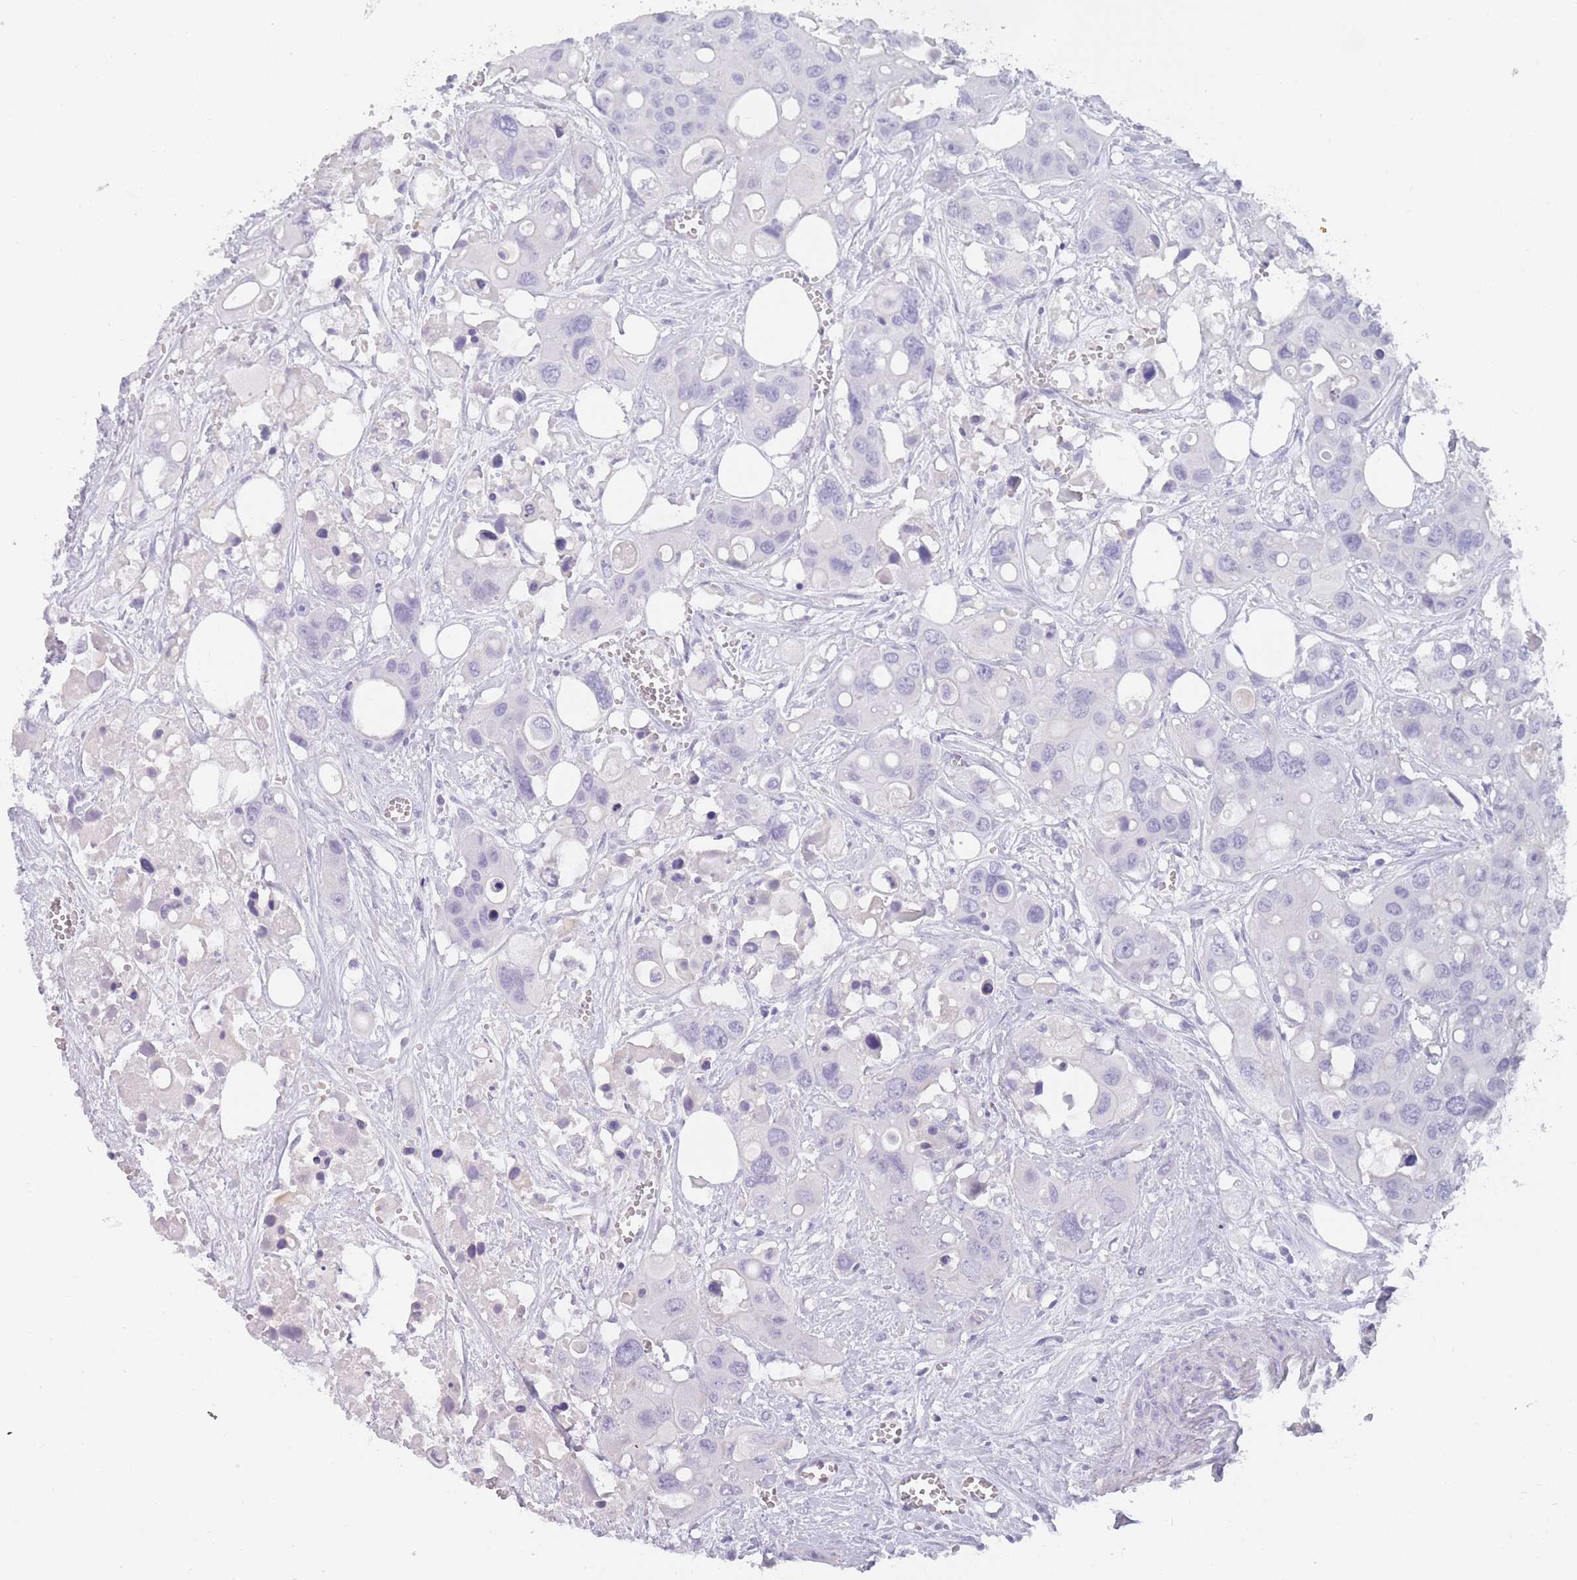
{"staining": {"intensity": "negative", "quantity": "none", "location": "none"}, "tissue": "colorectal cancer", "cell_type": "Tumor cells", "image_type": "cancer", "snomed": [{"axis": "morphology", "description": "Adenocarcinoma, NOS"}, {"axis": "topography", "description": "Colon"}], "caption": "Immunohistochemistry (IHC) of human colorectal cancer (adenocarcinoma) exhibits no staining in tumor cells.", "gene": "TCP11", "patient": {"sex": "male", "age": 77}}